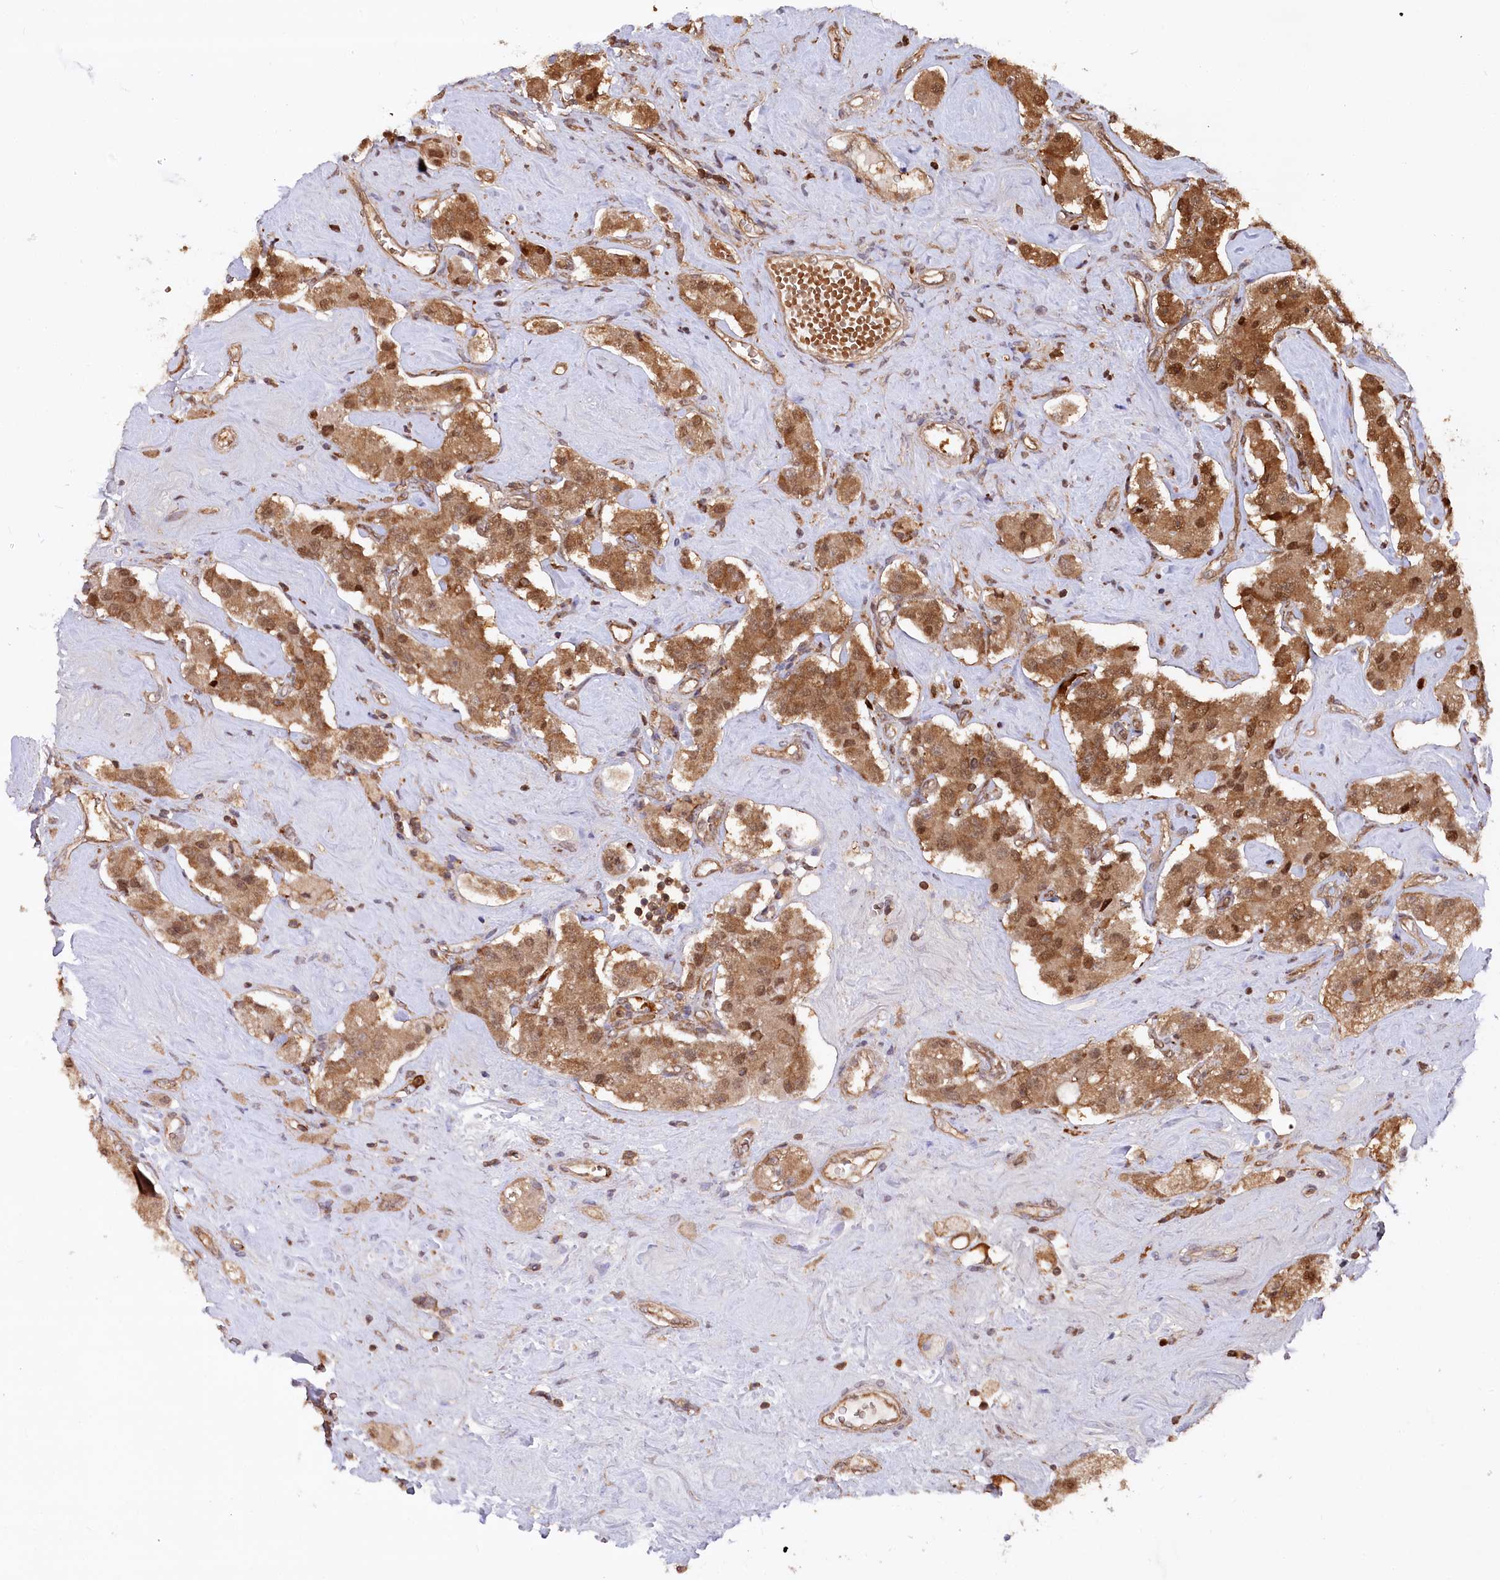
{"staining": {"intensity": "moderate", "quantity": ">75%", "location": "cytoplasmic/membranous,nuclear"}, "tissue": "carcinoid", "cell_type": "Tumor cells", "image_type": "cancer", "snomed": [{"axis": "morphology", "description": "Carcinoid, malignant, NOS"}, {"axis": "topography", "description": "Pancreas"}], "caption": "About >75% of tumor cells in carcinoid (malignant) reveal moderate cytoplasmic/membranous and nuclear protein staining as visualized by brown immunohistochemical staining.", "gene": "LSG1", "patient": {"sex": "male", "age": 41}}